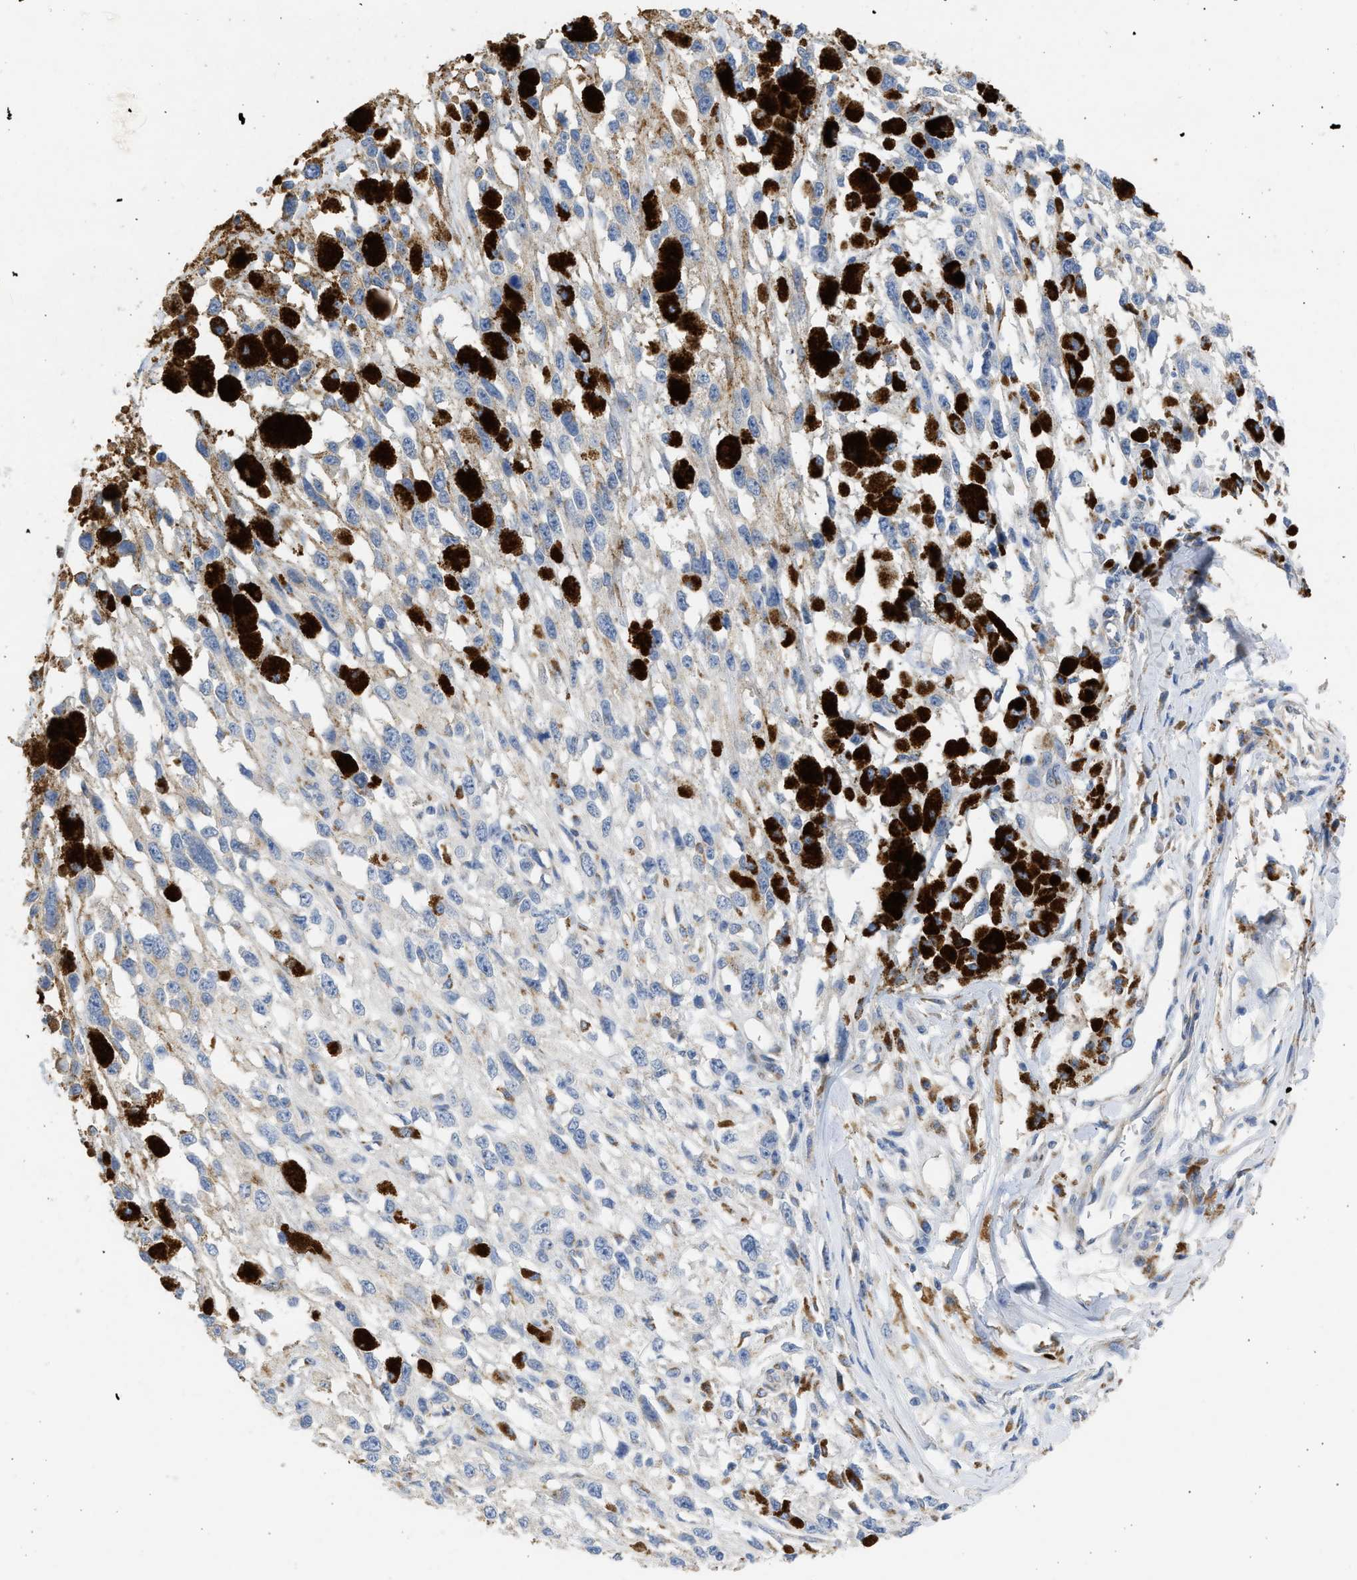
{"staining": {"intensity": "weak", "quantity": "<25%", "location": "cytoplasmic/membranous"}, "tissue": "melanoma", "cell_type": "Tumor cells", "image_type": "cancer", "snomed": [{"axis": "morphology", "description": "Malignant melanoma, Metastatic site"}, {"axis": "topography", "description": "Lymph node"}], "caption": "This is an immunohistochemistry (IHC) image of human malignant melanoma (metastatic site). There is no positivity in tumor cells.", "gene": "IPO8", "patient": {"sex": "male", "age": 59}}